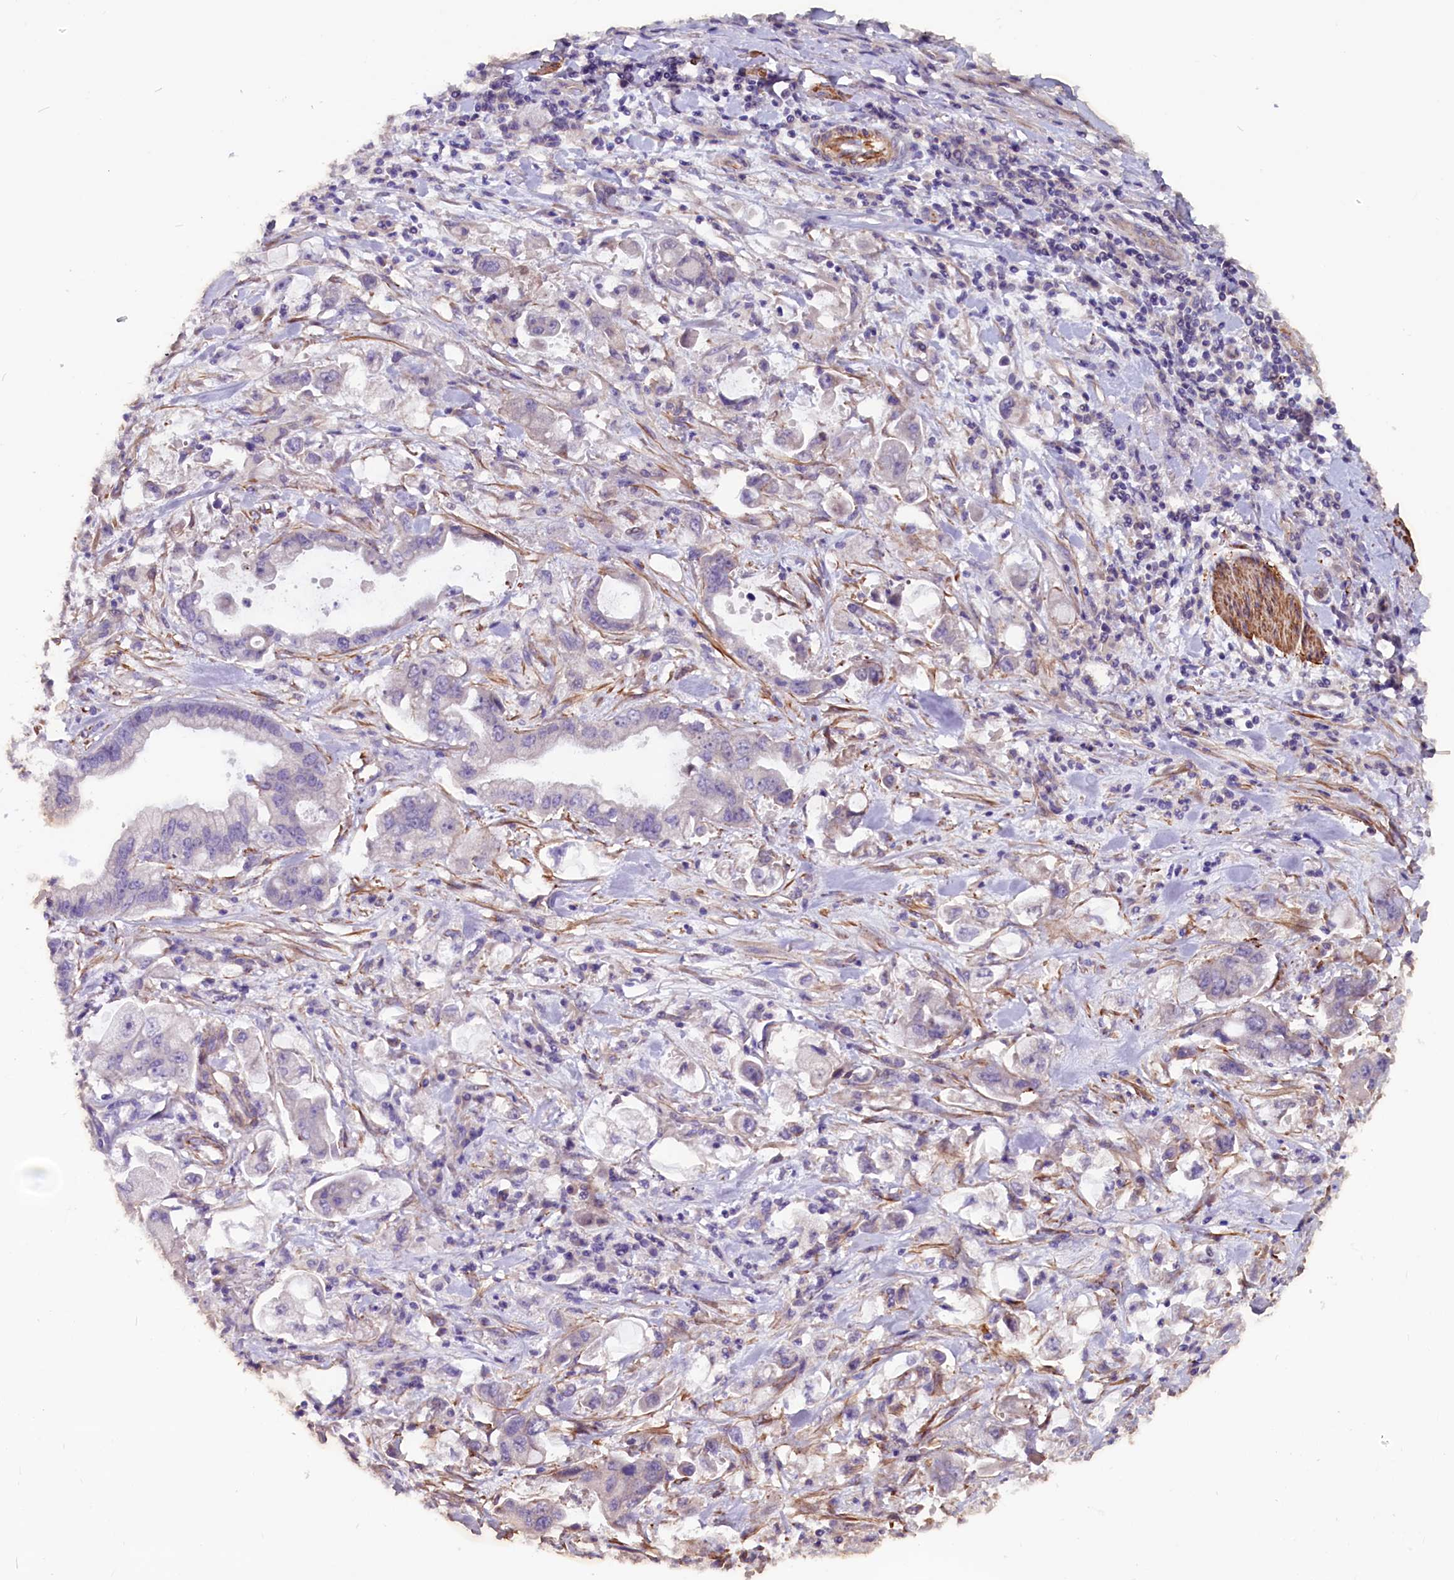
{"staining": {"intensity": "negative", "quantity": "none", "location": "none"}, "tissue": "stomach cancer", "cell_type": "Tumor cells", "image_type": "cancer", "snomed": [{"axis": "morphology", "description": "Adenocarcinoma, NOS"}, {"axis": "topography", "description": "Stomach"}], "caption": "Immunohistochemistry photomicrograph of adenocarcinoma (stomach) stained for a protein (brown), which demonstrates no expression in tumor cells.", "gene": "ZNF749", "patient": {"sex": "male", "age": 62}}